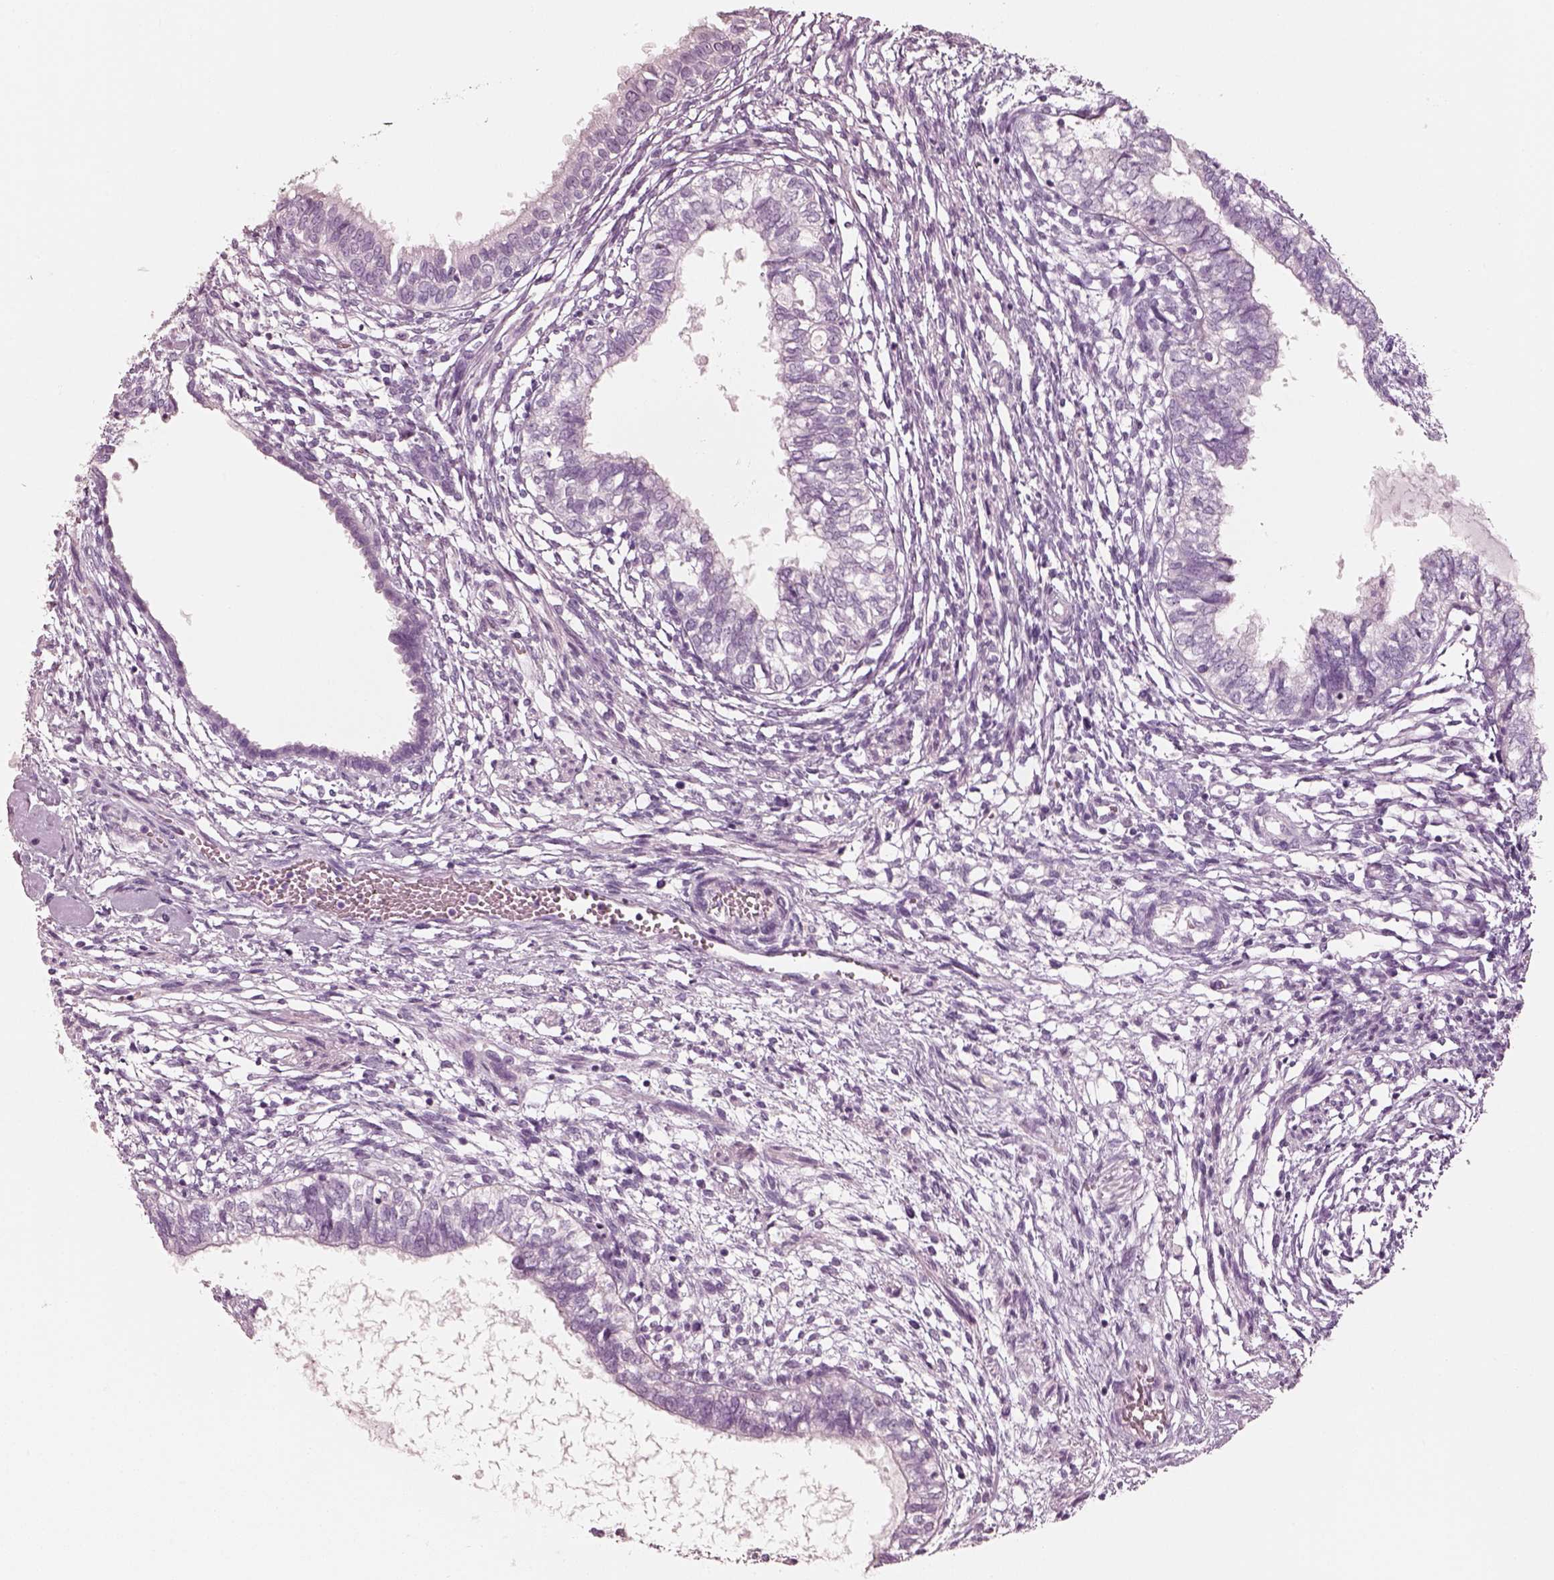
{"staining": {"intensity": "negative", "quantity": "none", "location": "none"}, "tissue": "testis cancer", "cell_type": "Tumor cells", "image_type": "cancer", "snomed": [{"axis": "morphology", "description": "Carcinoma, Embryonal, NOS"}, {"axis": "topography", "description": "Testis"}], "caption": "Tumor cells show no significant staining in testis cancer. Nuclei are stained in blue.", "gene": "R3HDML", "patient": {"sex": "male", "age": 37}}